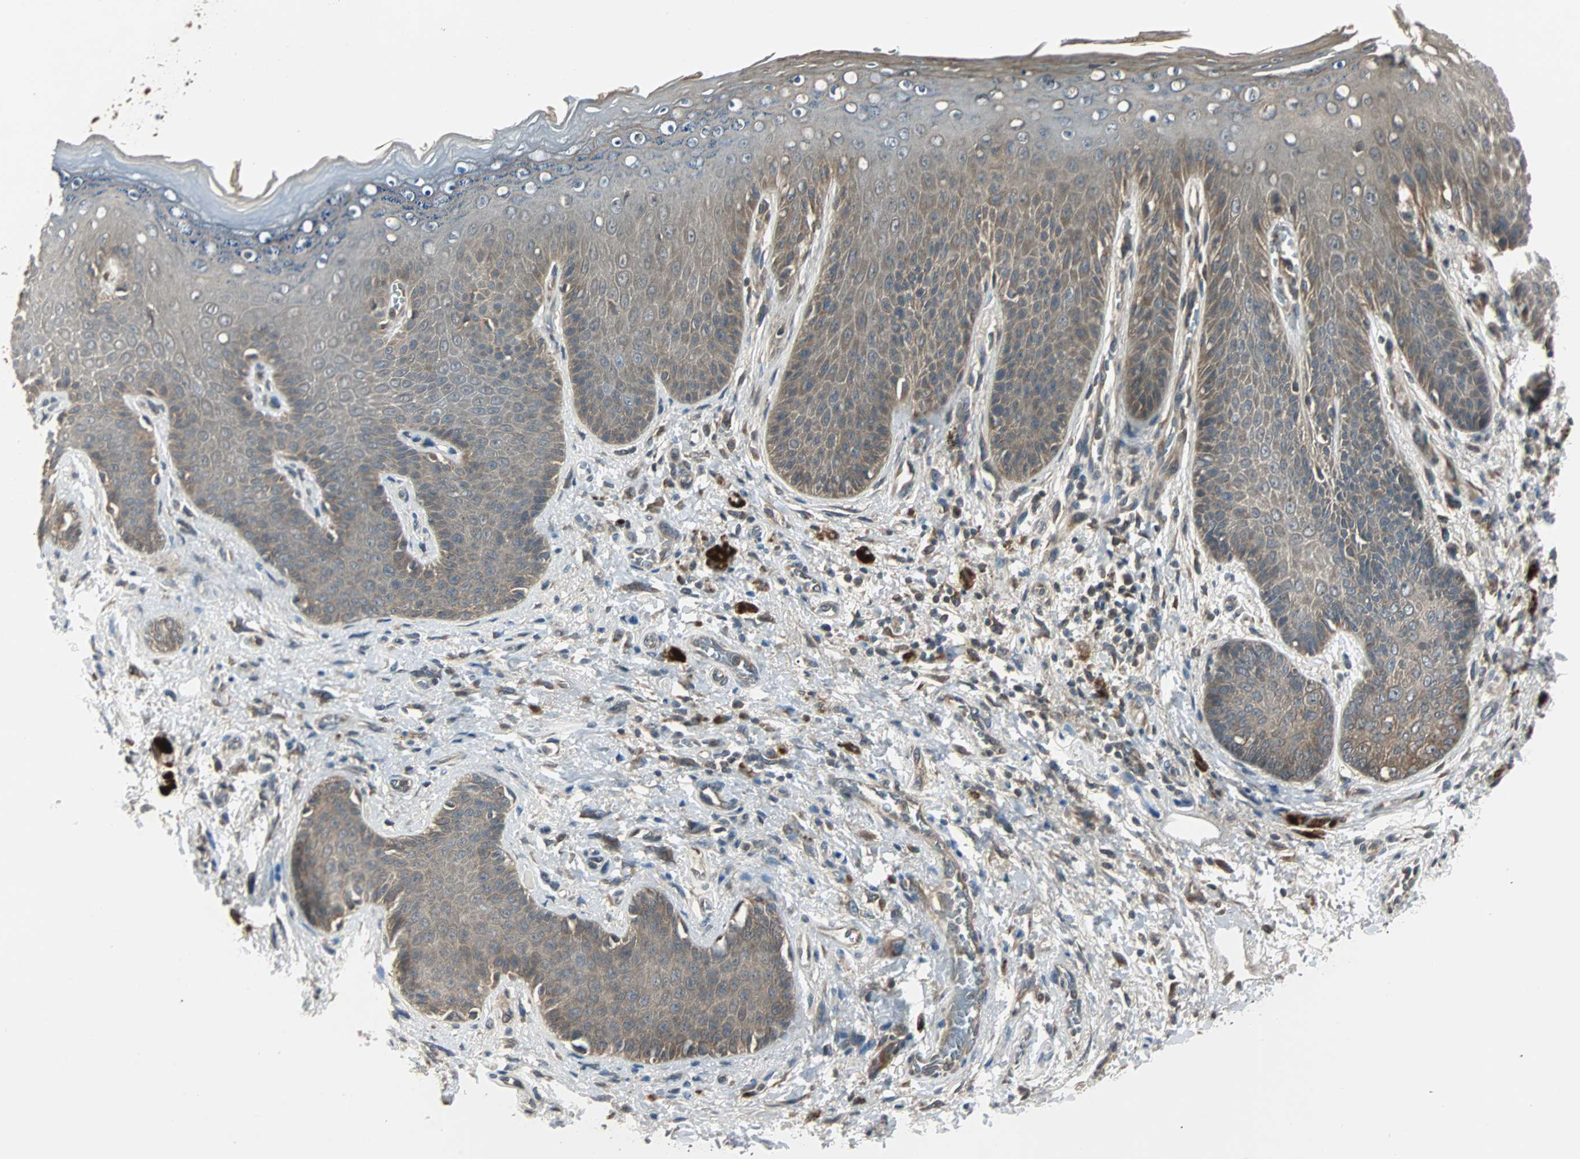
{"staining": {"intensity": "weak", "quantity": ">75%", "location": "cytoplasmic/membranous"}, "tissue": "skin", "cell_type": "Epidermal cells", "image_type": "normal", "snomed": [{"axis": "morphology", "description": "Normal tissue, NOS"}, {"axis": "topography", "description": "Anal"}], "caption": "Weak cytoplasmic/membranous positivity for a protein is present in about >75% of epidermal cells of unremarkable skin using IHC.", "gene": "ARF1", "patient": {"sex": "female", "age": 46}}